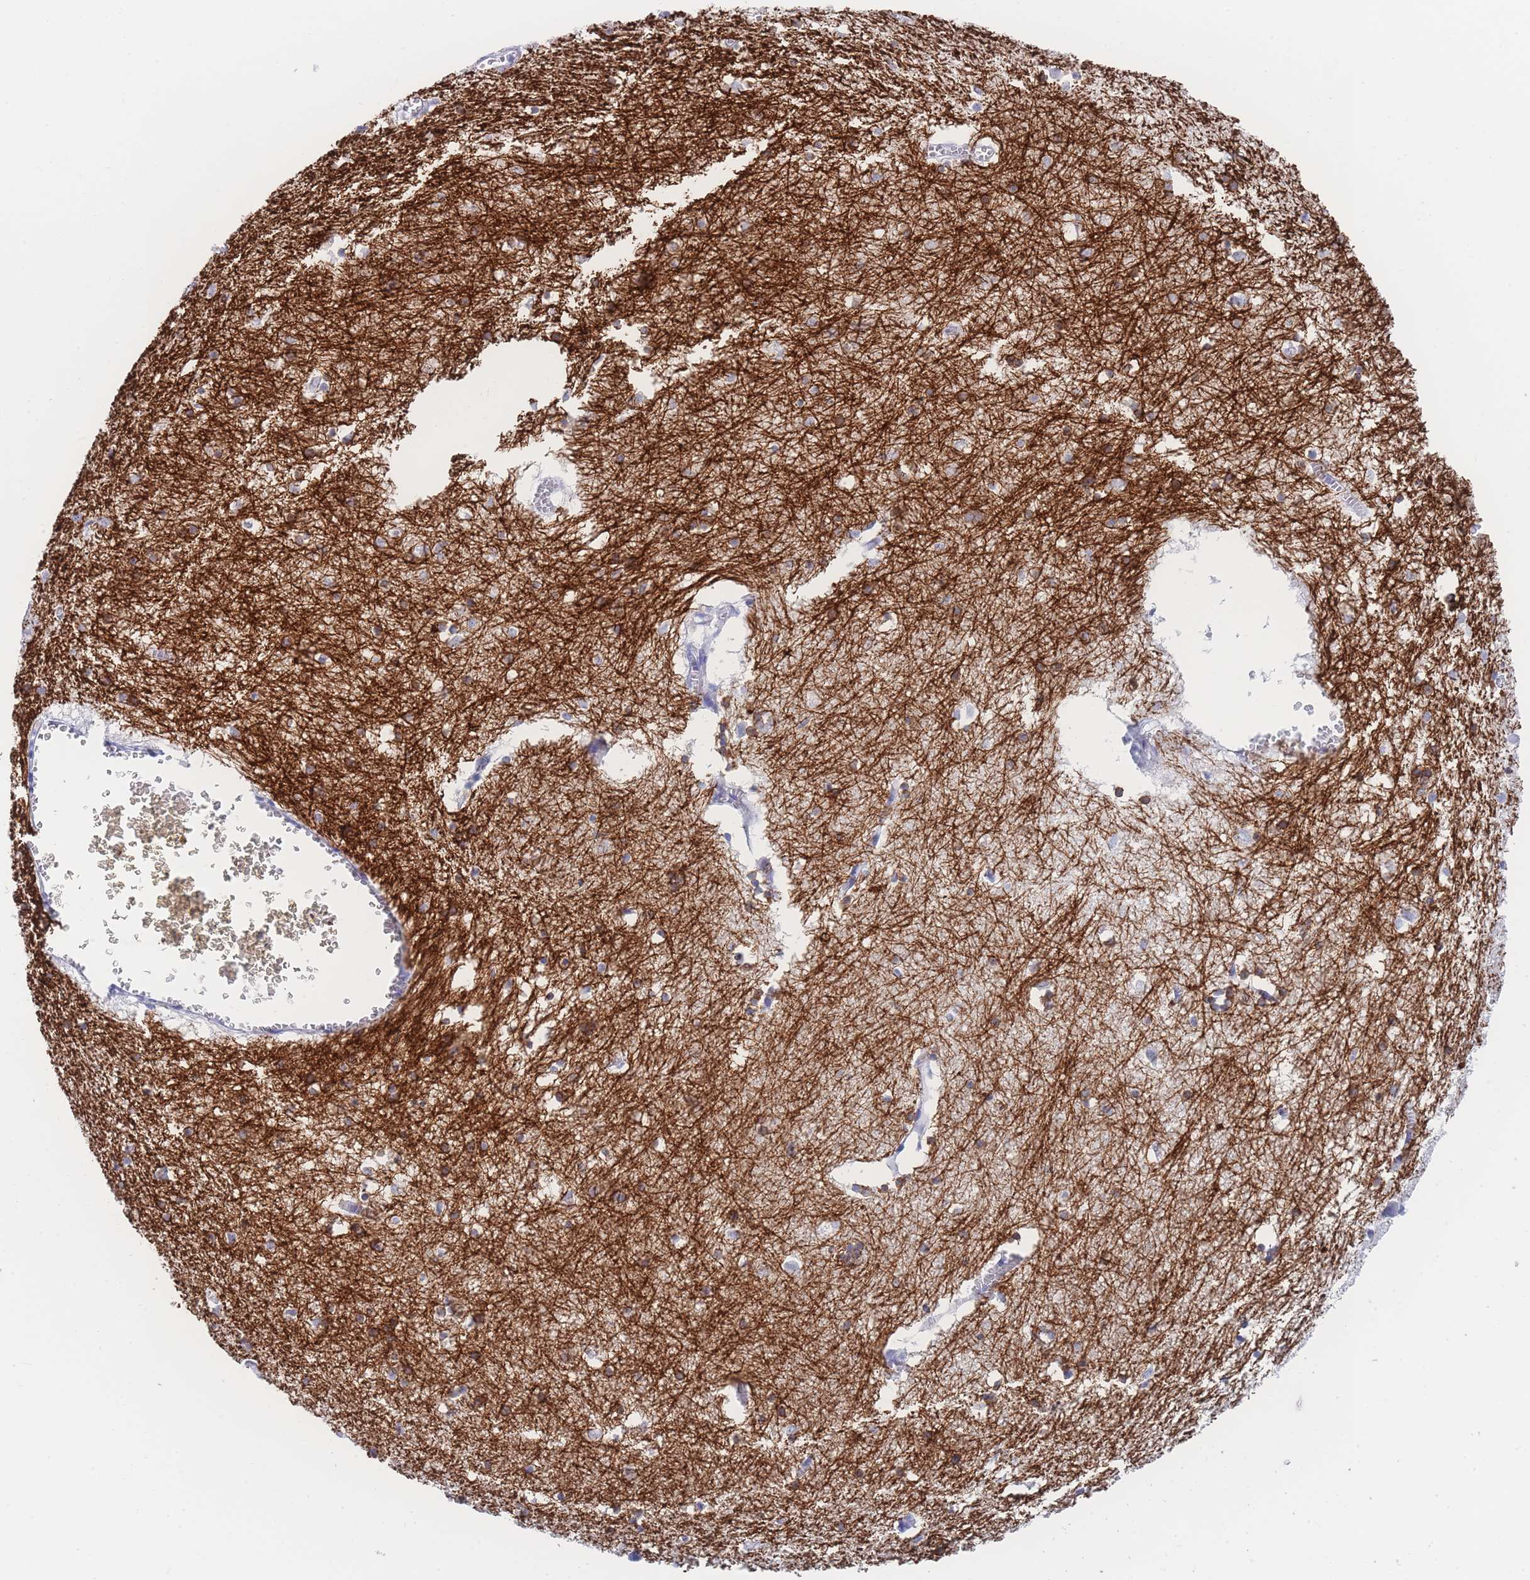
{"staining": {"intensity": "strong", "quantity": "<25%", "location": "cytoplasmic/membranous"}, "tissue": "hippocampus", "cell_type": "Glial cells", "image_type": "normal", "snomed": [{"axis": "morphology", "description": "Normal tissue, NOS"}, {"axis": "topography", "description": "Hippocampus"}], "caption": "IHC photomicrograph of benign hippocampus stained for a protein (brown), which demonstrates medium levels of strong cytoplasmic/membranous staining in approximately <25% of glial cells.", "gene": "LRRC37A2", "patient": {"sex": "male", "age": 70}}